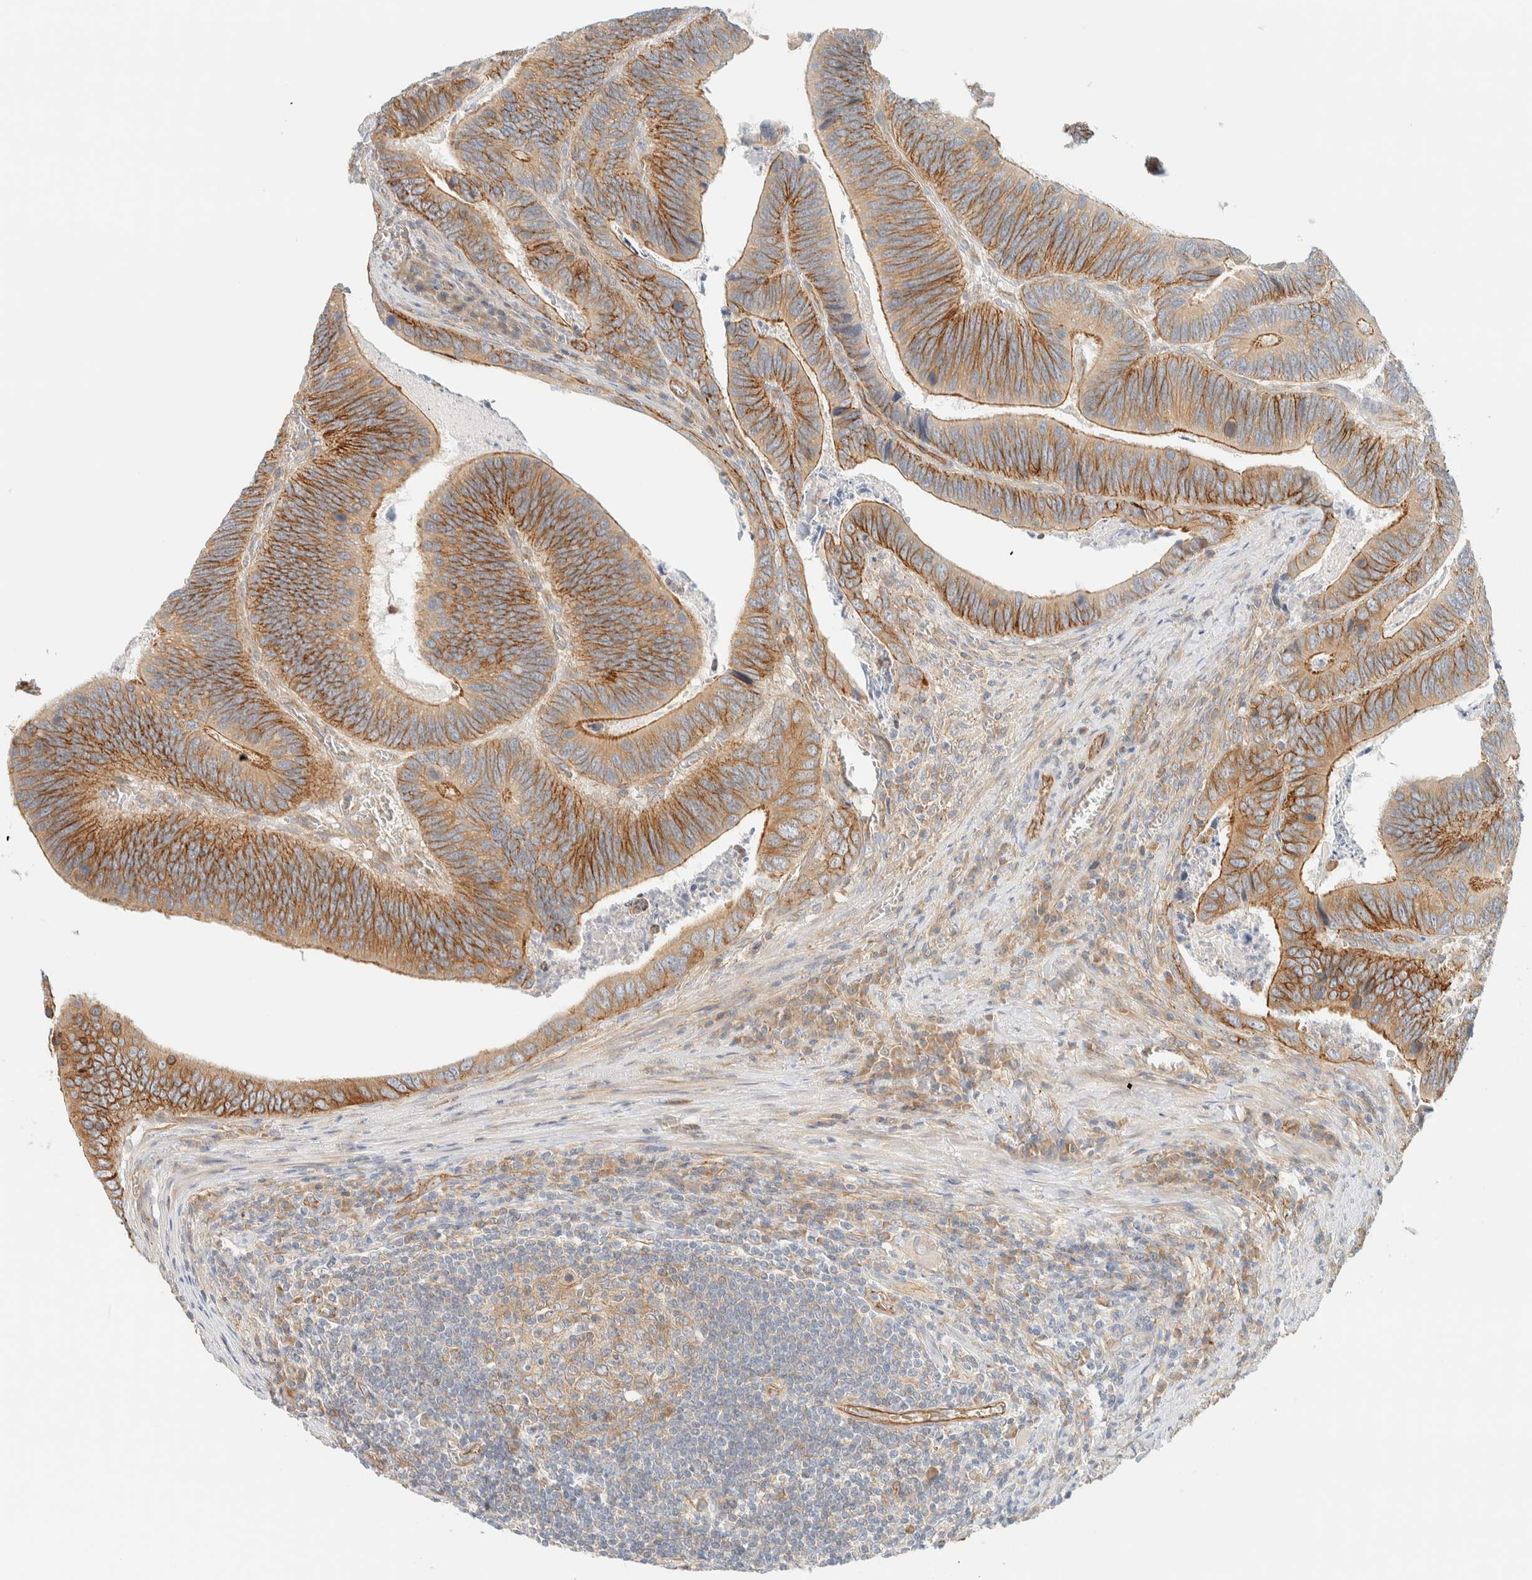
{"staining": {"intensity": "moderate", "quantity": ">75%", "location": "cytoplasmic/membranous"}, "tissue": "colorectal cancer", "cell_type": "Tumor cells", "image_type": "cancer", "snomed": [{"axis": "morphology", "description": "Inflammation, NOS"}, {"axis": "morphology", "description": "Adenocarcinoma, NOS"}, {"axis": "topography", "description": "Colon"}], "caption": "Colorectal cancer stained with a protein marker reveals moderate staining in tumor cells.", "gene": "LIMA1", "patient": {"sex": "male", "age": 72}}